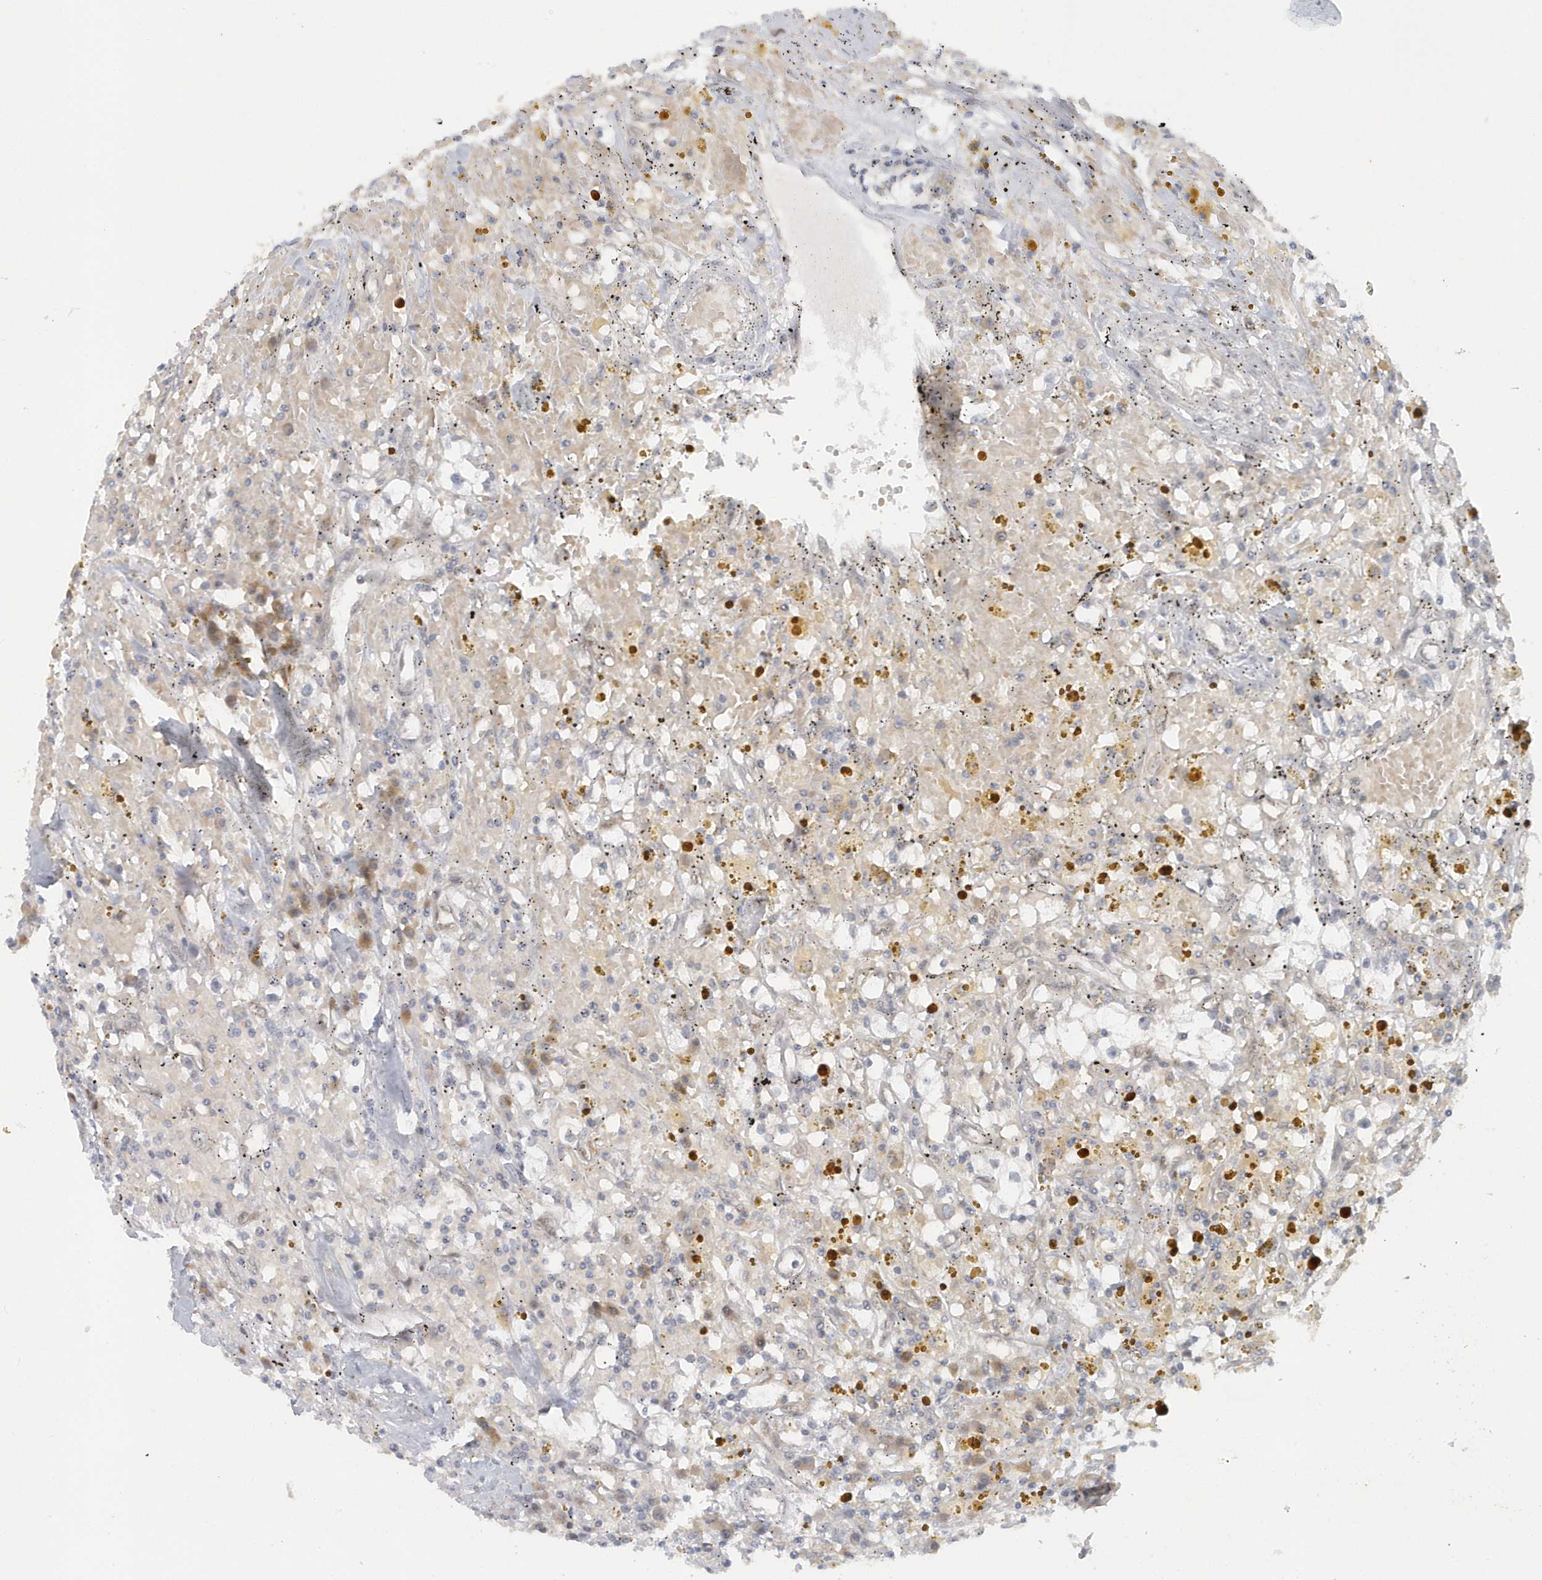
{"staining": {"intensity": "negative", "quantity": "none", "location": "none"}, "tissue": "renal cancer", "cell_type": "Tumor cells", "image_type": "cancer", "snomed": [{"axis": "morphology", "description": "Adenocarcinoma, NOS"}, {"axis": "topography", "description": "Kidney"}], "caption": "Renal cancer stained for a protein using IHC demonstrates no staining tumor cells.", "gene": "ATG4A", "patient": {"sex": "male", "age": 56}}